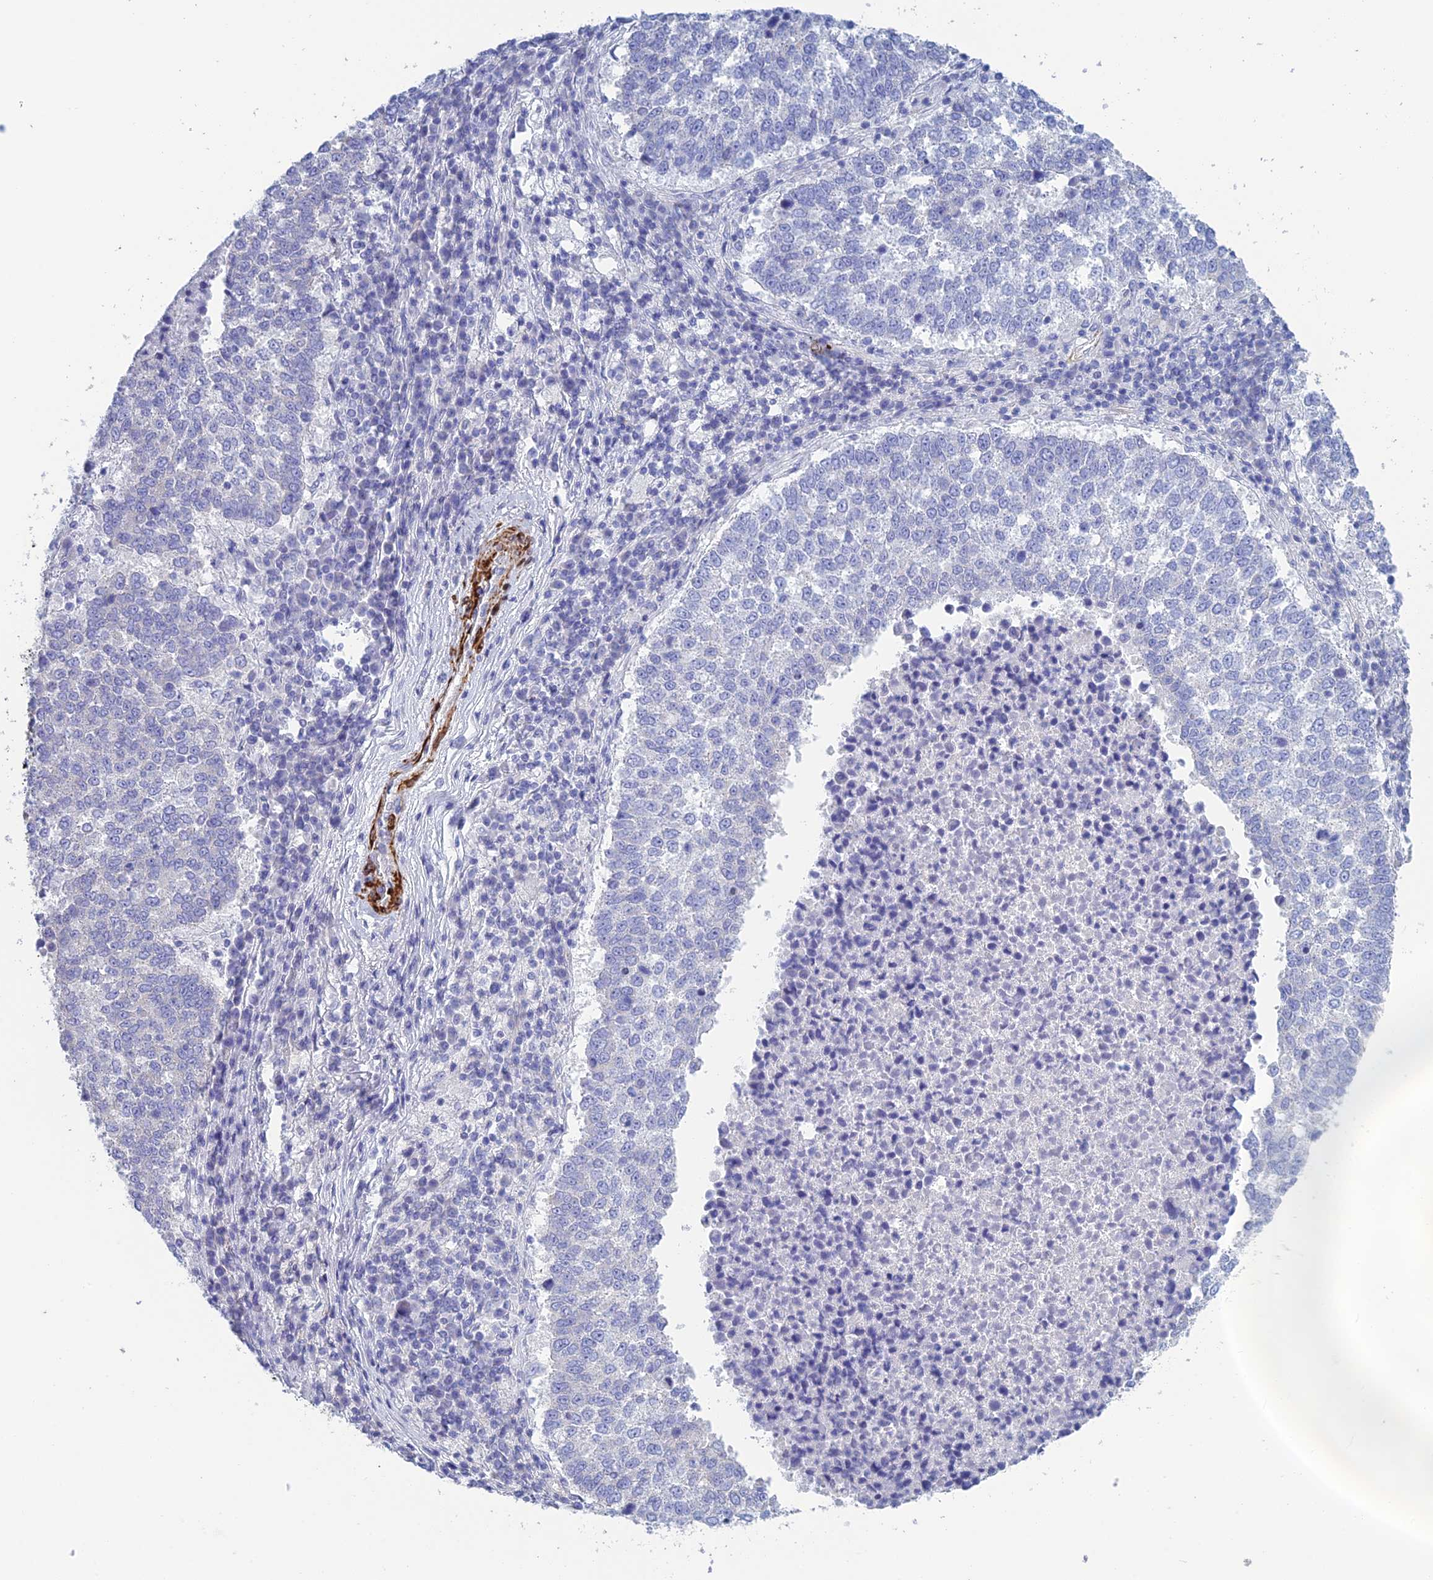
{"staining": {"intensity": "negative", "quantity": "none", "location": "none"}, "tissue": "lung cancer", "cell_type": "Tumor cells", "image_type": "cancer", "snomed": [{"axis": "morphology", "description": "Squamous cell carcinoma, NOS"}, {"axis": "topography", "description": "Lung"}], "caption": "Tumor cells show no significant protein staining in lung squamous cell carcinoma.", "gene": "PCDHA8", "patient": {"sex": "male", "age": 73}}